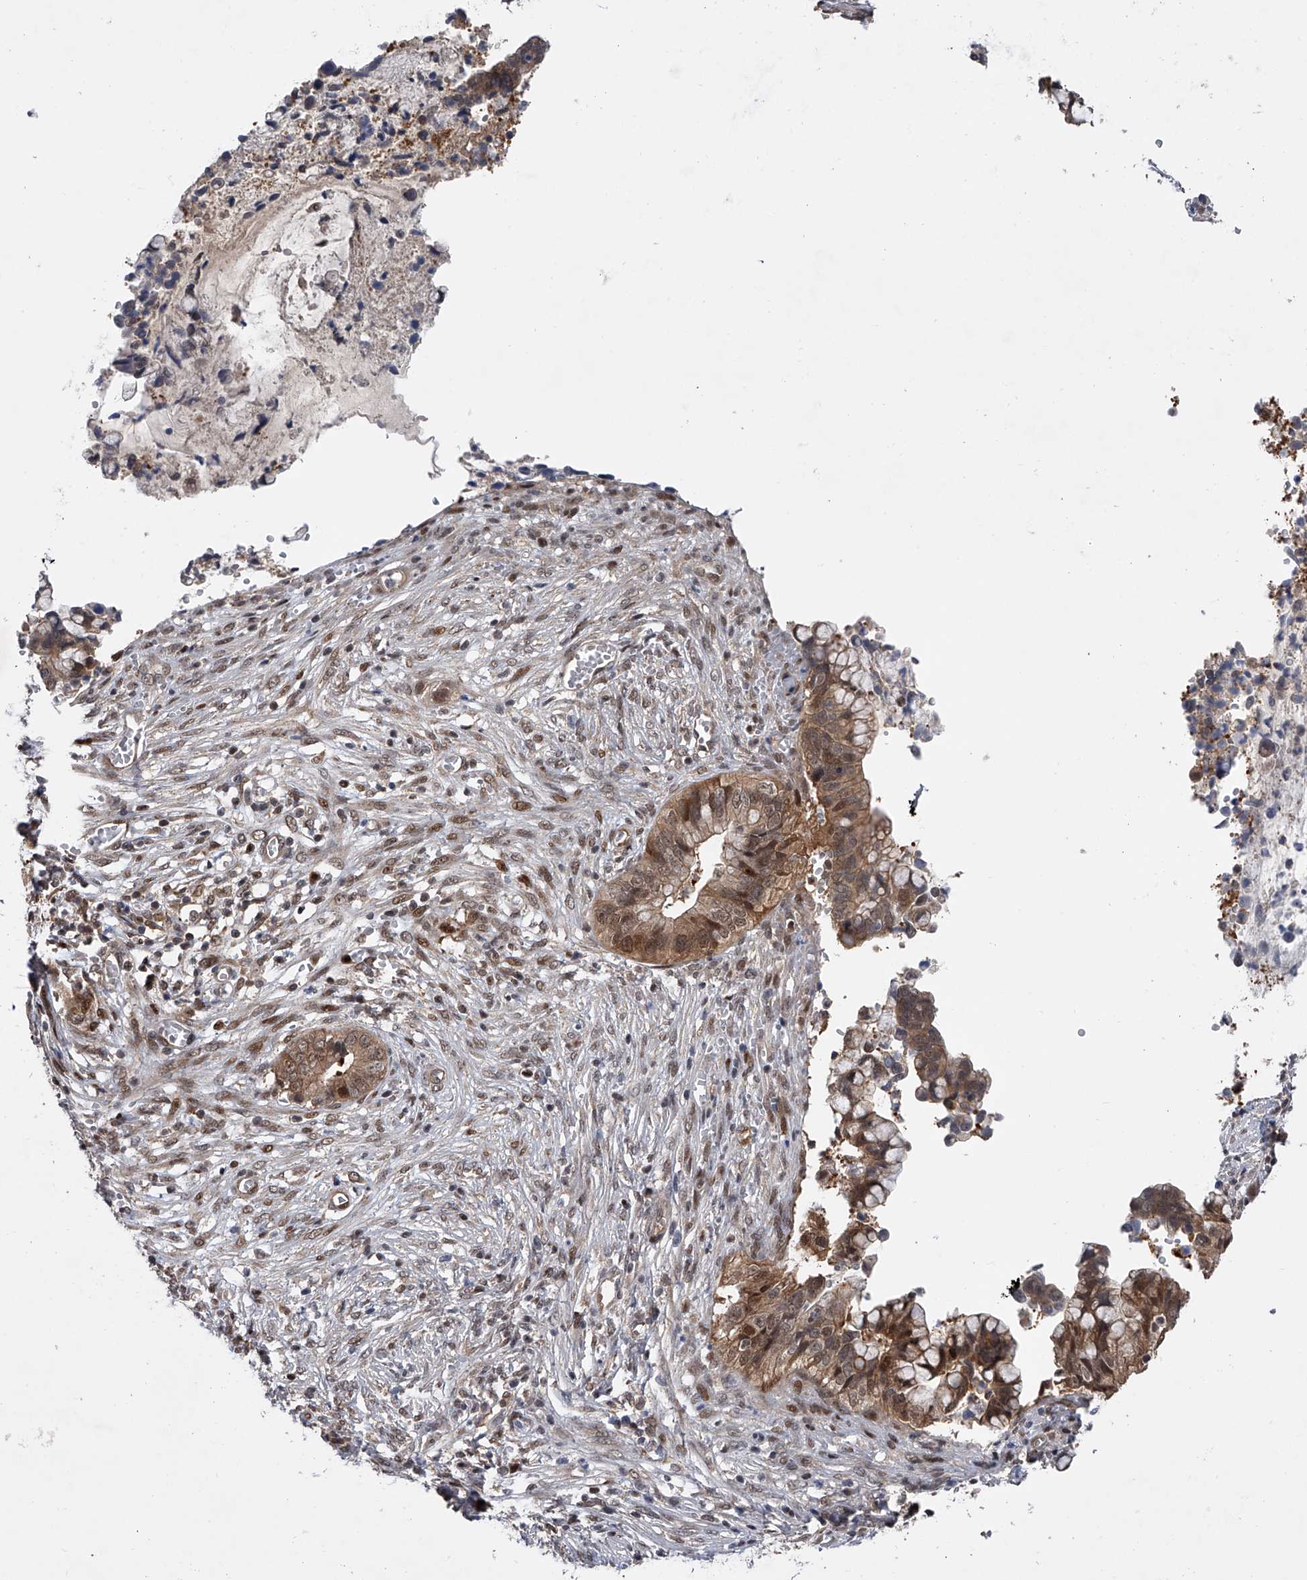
{"staining": {"intensity": "moderate", "quantity": ">75%", "location": "cytoplasmic/membranous,nuclear"}, "tissue": "cervical cancer", "cell_type": "Tumor cells", "image_type": "cancer", "snomed": [{"axis": "morphology", "description": "Adenocarcinoma, NOS"}, {"axis": "topography", "description": "Cervix"}], "caption": "Immunohistochemical staining of human adenocarcinoma (cervical) shows medium levels of moderate cytoplasmic/membranous and nuclear protein staining in approximately >75% of tumor cells. Using DAB (brown) and hematoxylin (blue) stains, captured at high magnification using brightfield microscopy.", "gene": "RWDD2A", "patient": {"sex": "female", "age": 44}}